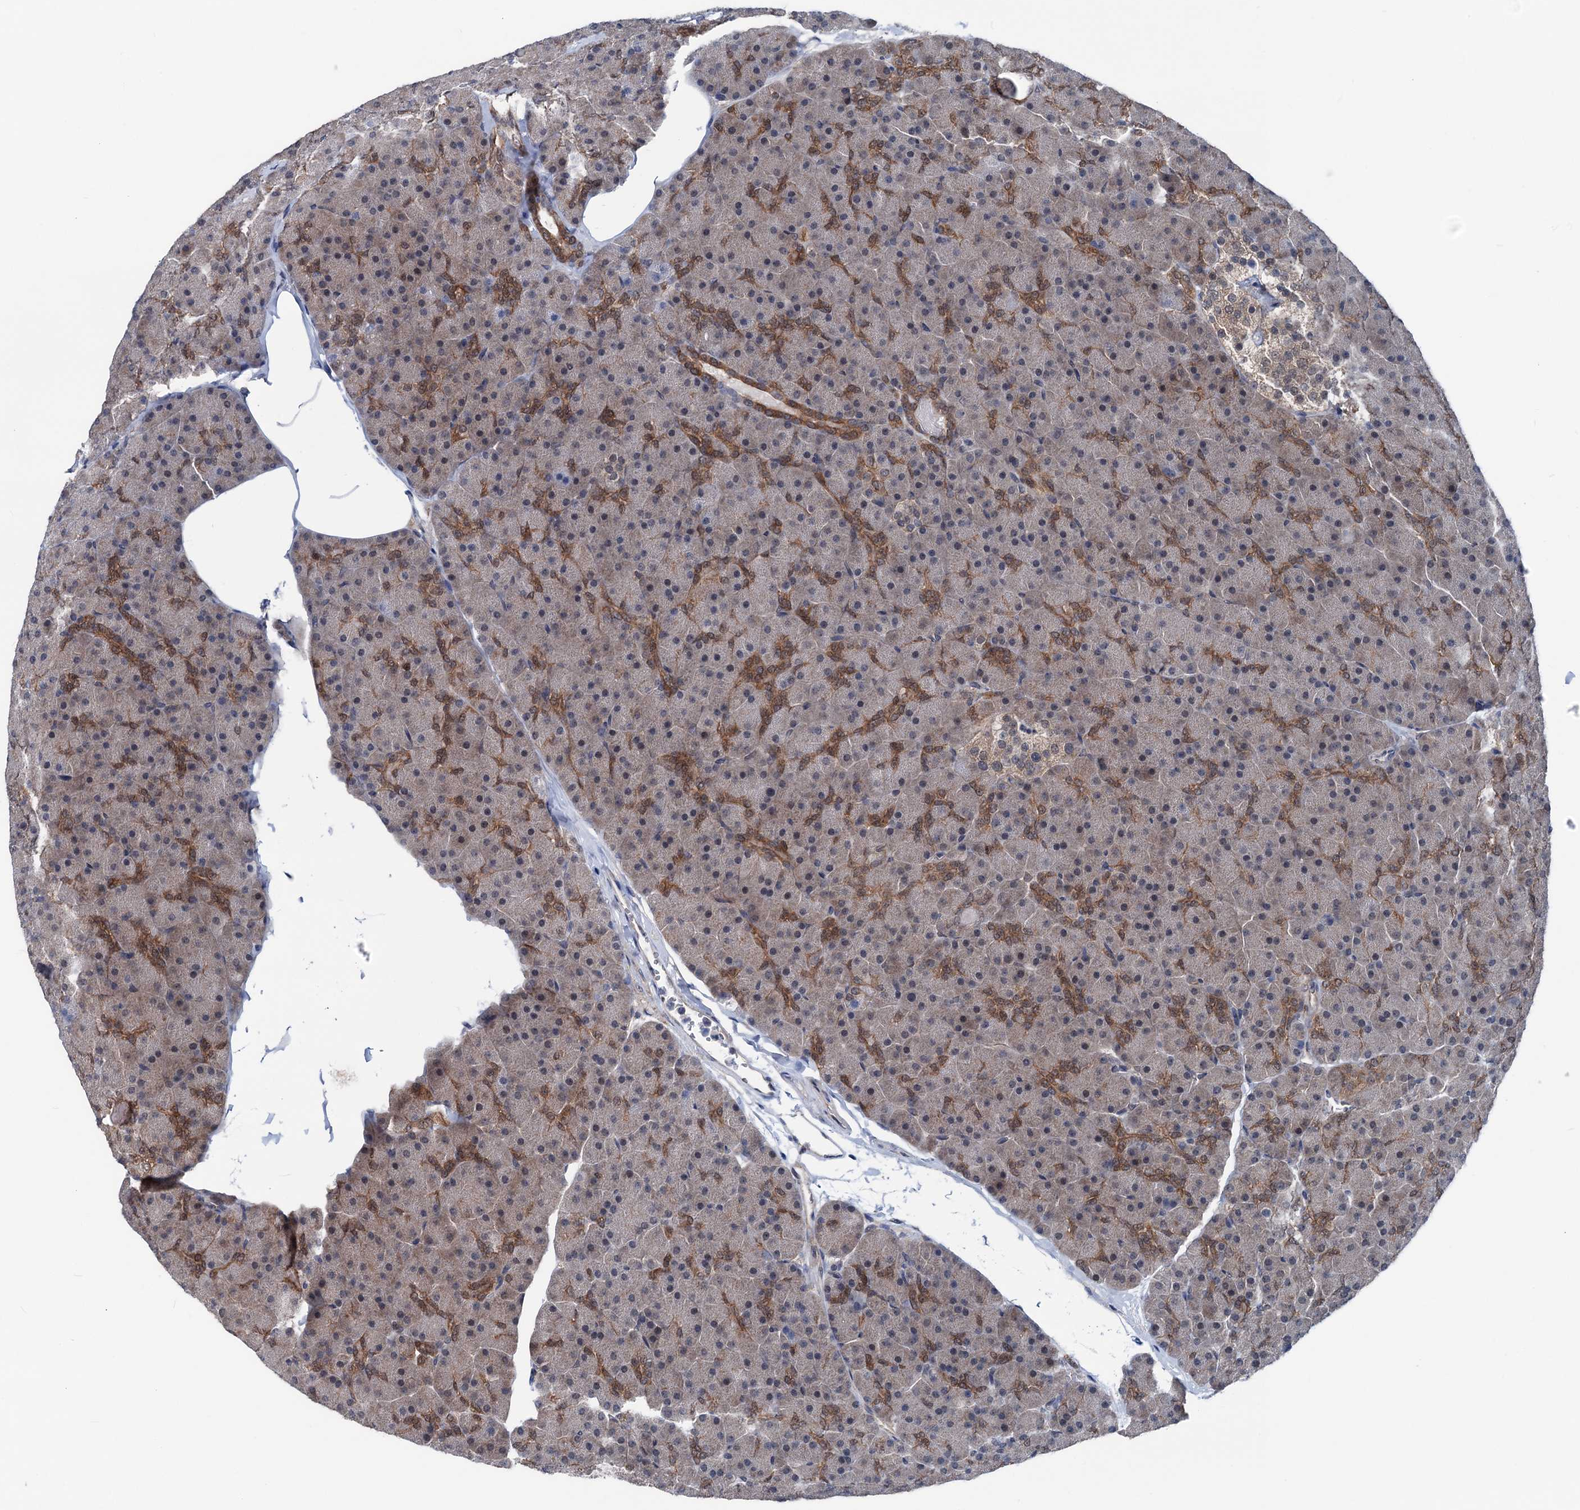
{"staining": {"intensity": "moderate", "quantity": "25%-75%", "location": "cytoplasmic/membranous,nuclear"}, "tissue": "pancreas", "cell_type": "Exocrine glandular cells", "image_type": "normal", "snomed": [{"axis": "morphology", "description": "Normal tissue, NOS"}, {"axis": "topography", "description": "Pancreas"}], "caption": "Protein positivity by immunohistochemistry (IHC) demonstrates moderate cytoplasmic/membranous,nuclear expression in about 25%-75% of exocrine glandular cells in normal pancreas.", "gene": "GLO1", "patient": {"sex": "male", "age": 36}}